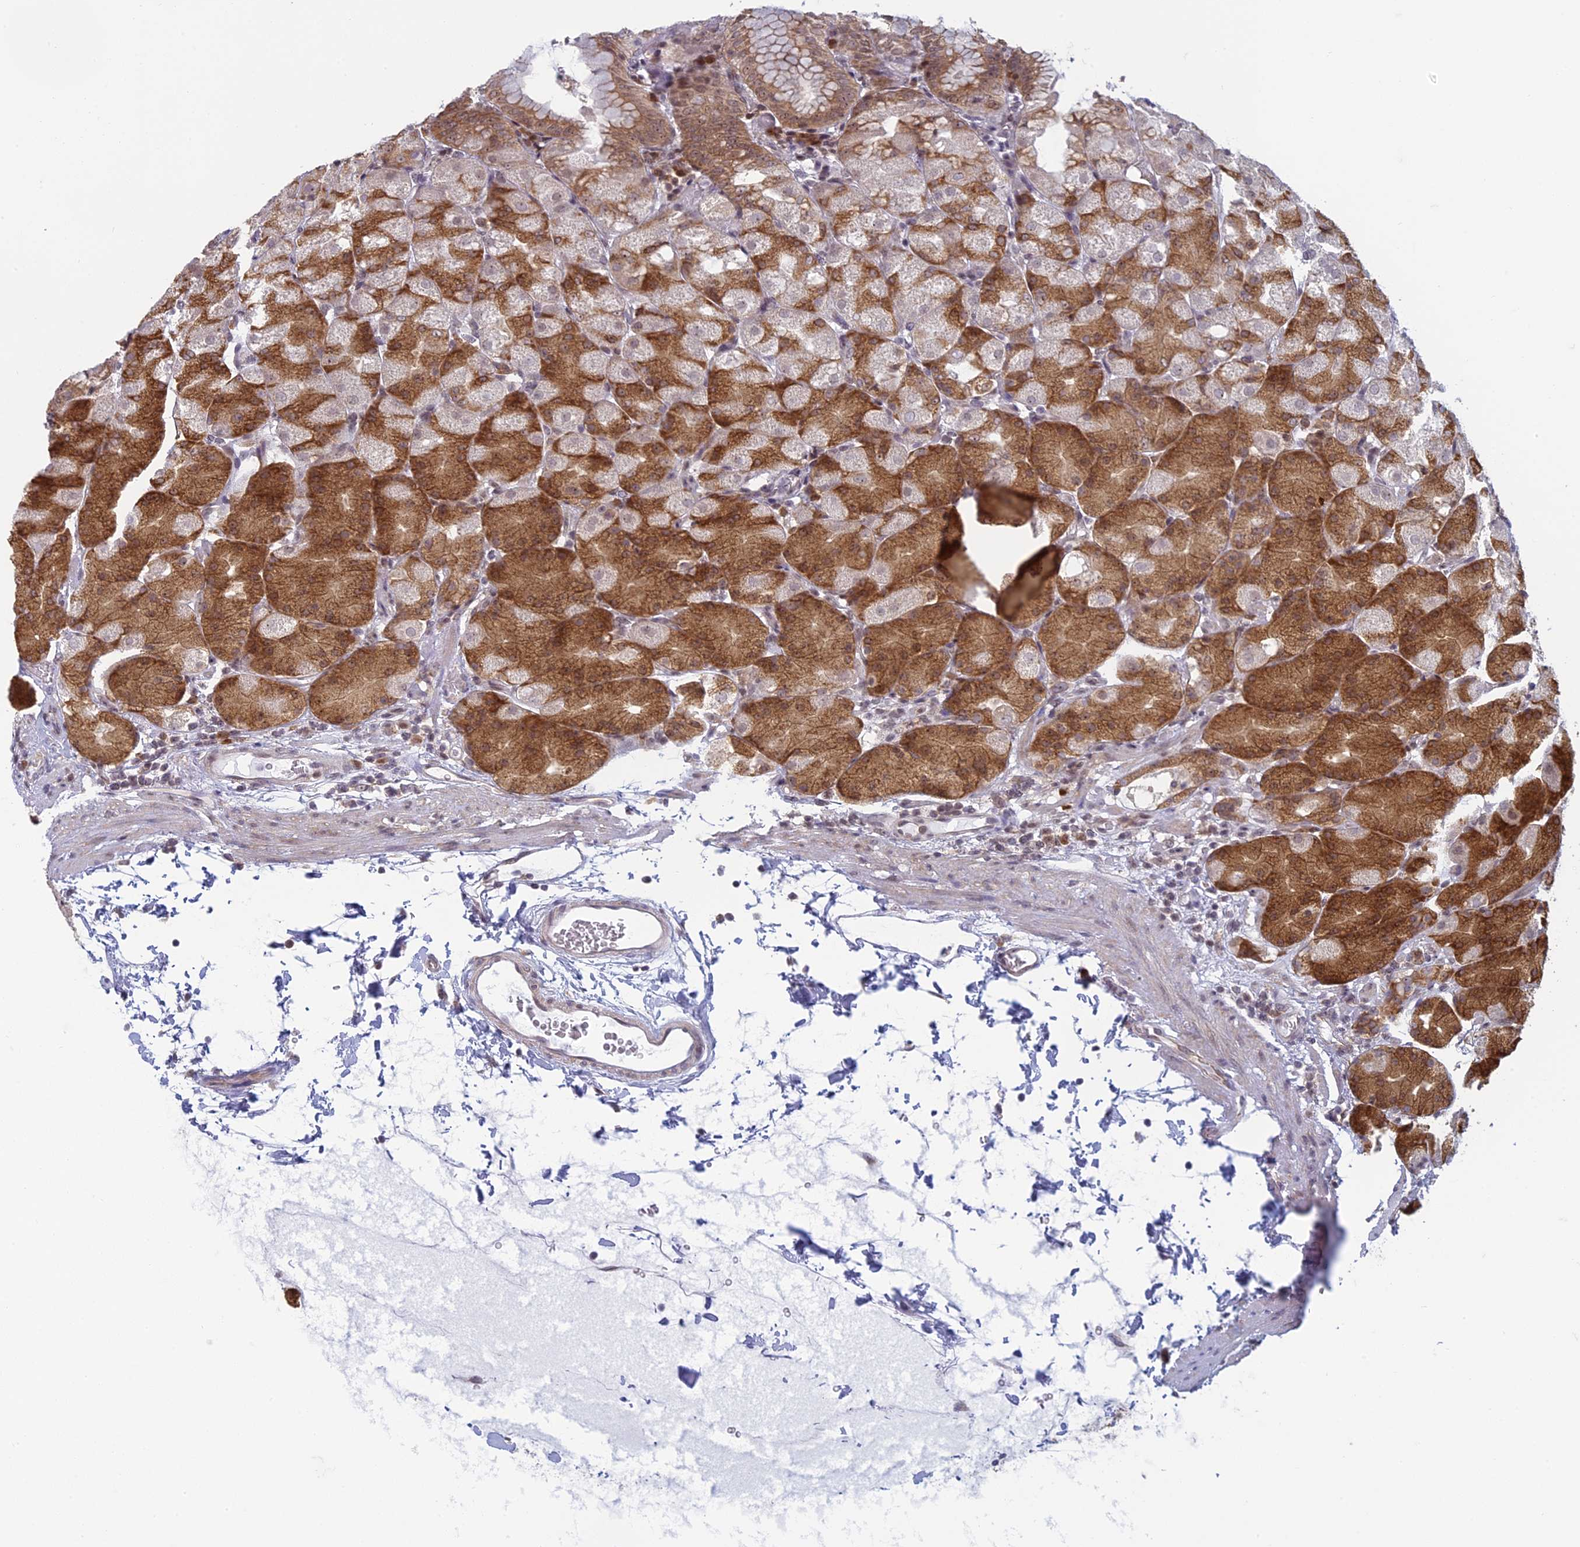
{"staining": {"intensity": "moderate", "quantity": ">75%", "location": "cytoplasmic/membranous,nuclear"}, "tissue": "stomach", "cell_type": "Glandular cells", "image_type": "normal", "snomed": [{"axis": "morphology", "description": "Normal tissue, NOS"}, {"axis": "topography", "description": "Stomach, upper"}, {"axis": "topography", "description": "Stomach, lower"}], "caption": "A micrograph of stomach stained for a protein displays moderate cytoplasmic/membranous,nuclear brown staining in glandular cells.", "gene": "RPS19BP1", "patient": {"sex": "male", "age": 62}}